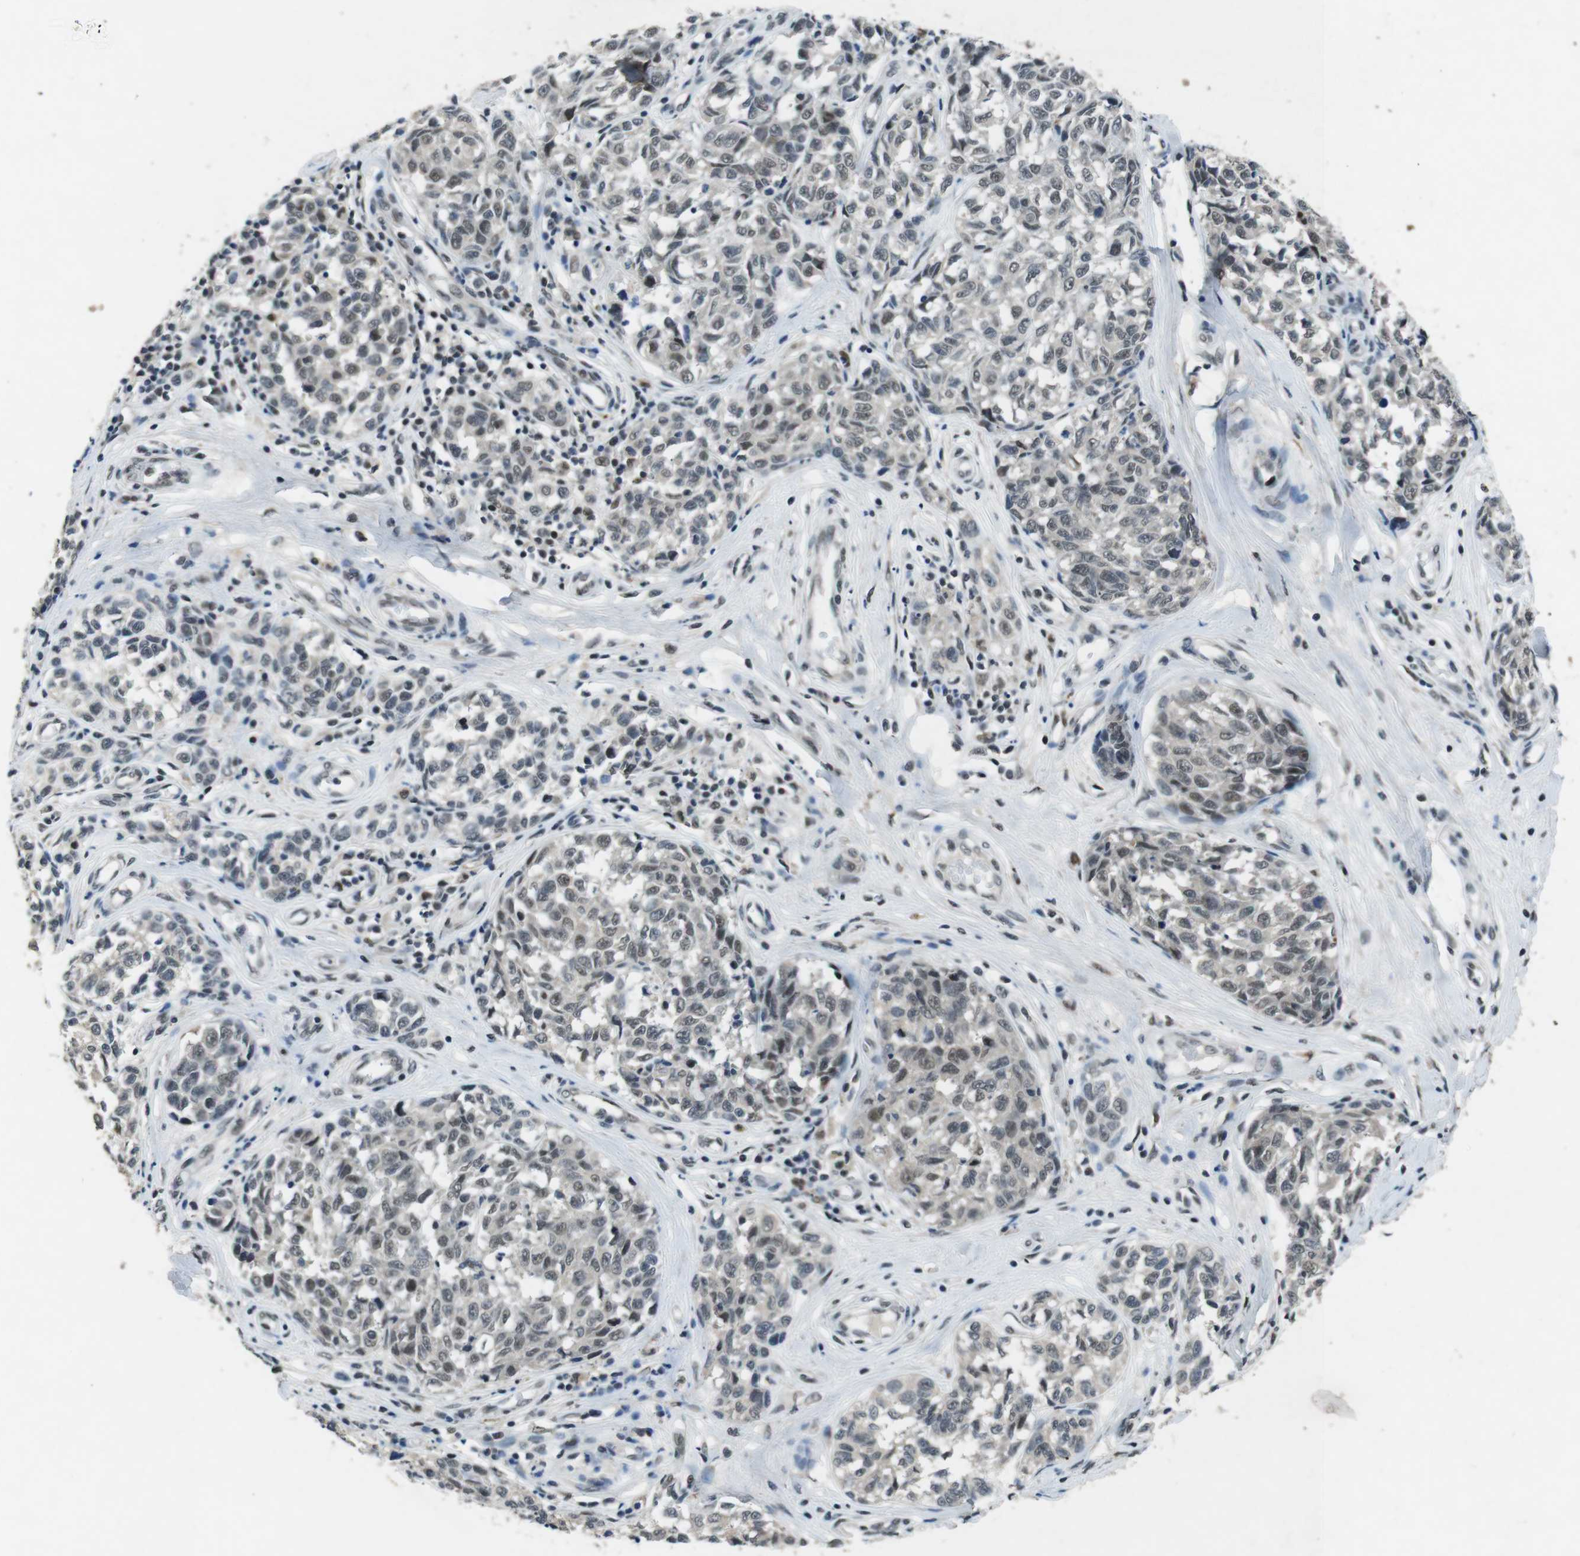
{"staining": {"intensity": "weak", "quantity": "25%-75%", "location": "nuclear"}, "tissue": "melanoma", "cell_type": "Tumor cells", "image_type": "cancer", "snomed": [{"axis": "morphology", "description": "Malignant melanoma, NOS"}, {"axis": "topography", "description": "Skin"}], "caption": "A brown stain labels weak nuclear positivity of a protein in melanoma tumor cells.", "gene": "USP7", "patient": {"sex": "female", "age": 64}}